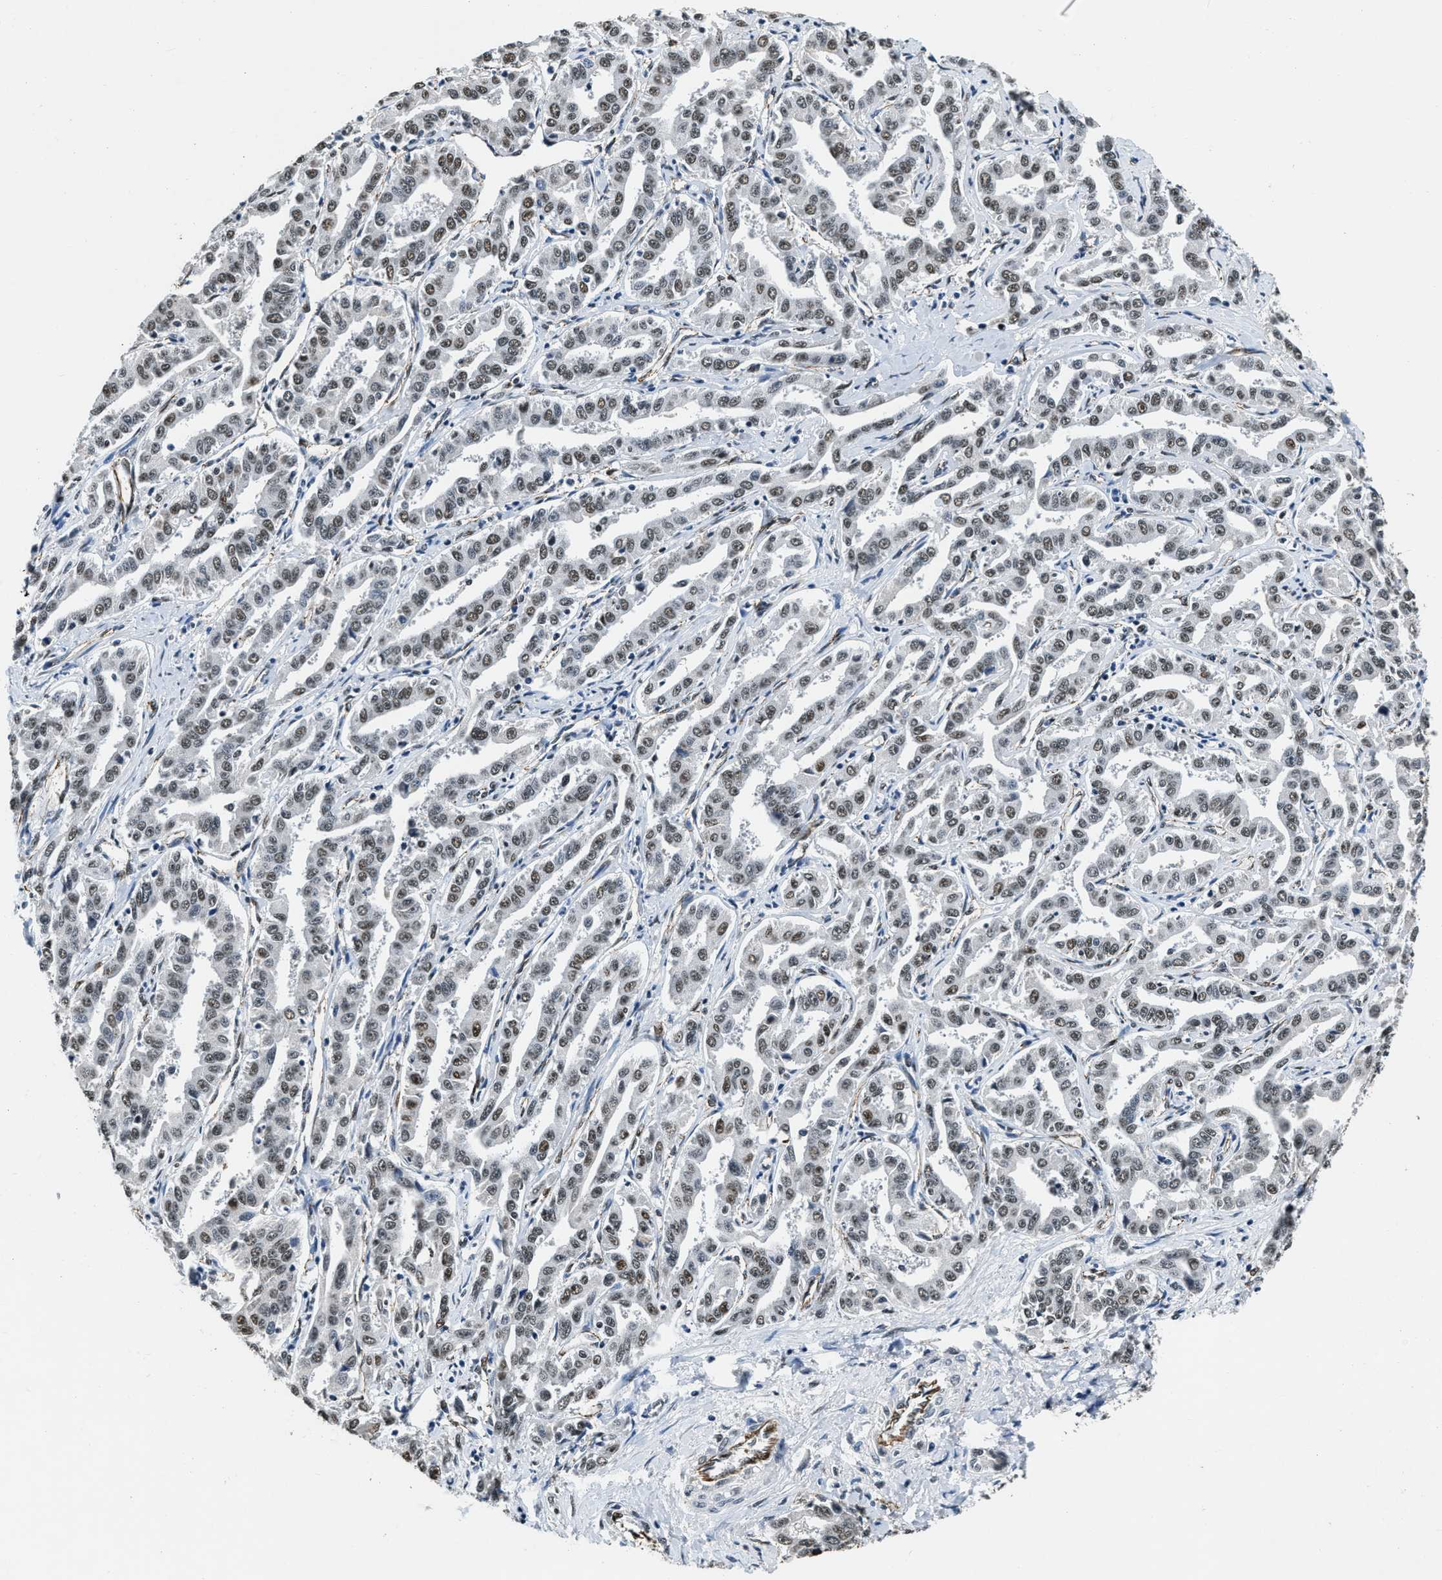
{"staining": {"intensity": "weak", "quantity": ">75%", "location": "nuclear"}, "tissue": "liver cancer", "cell_type": "Tumor cells", "image_type": "cancer", "snomed": [{"axis": "morphology", "description": "Cholangiocarcinoma"}, {"axis": "topography", "description": "Liver"}], "caption": "Immunohistochemistry photomicrograph of cholangiocarcinoma (liver) stained for a protein (brown), which reveals low levels of weak nuclear staining in approximately >75% of tumor cells.", "gene": "CCNE1", "patient": {"sex": "male", "age": 59}}